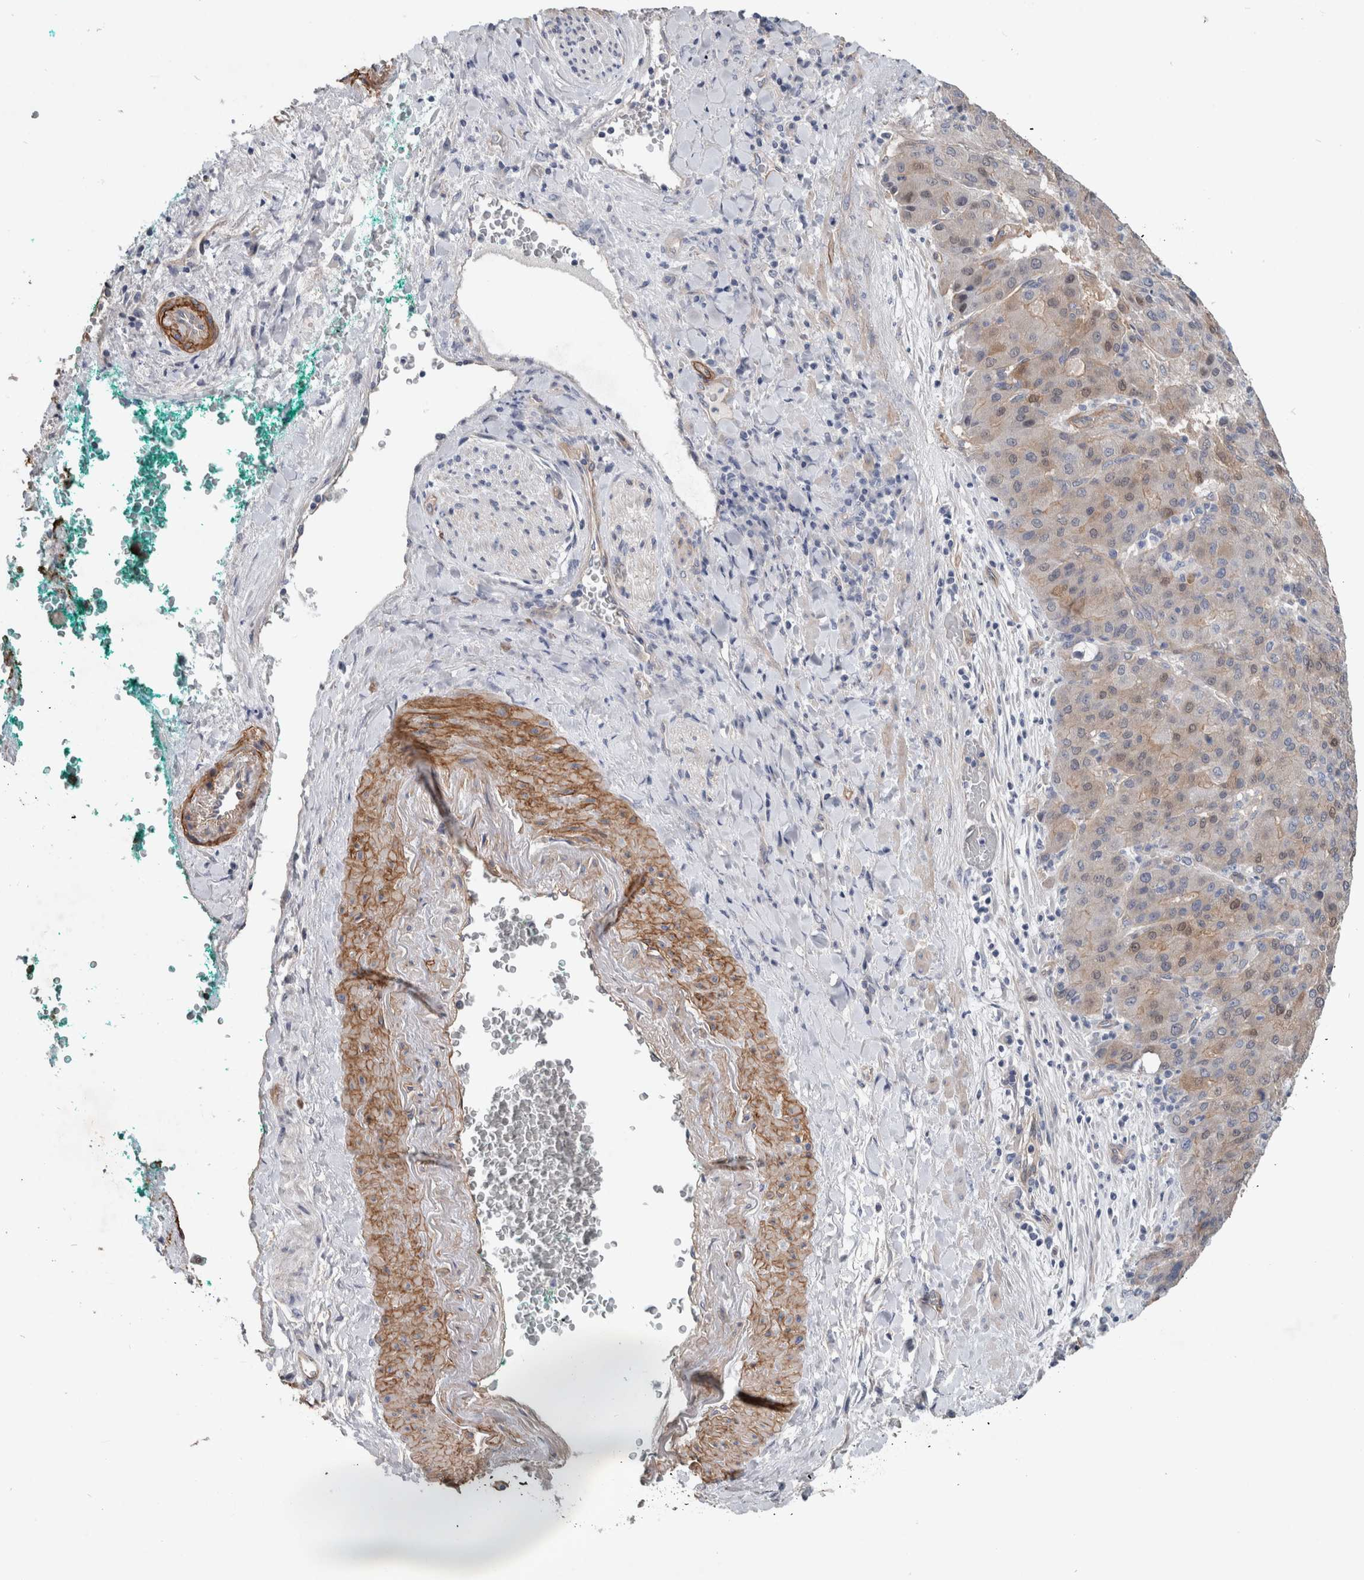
{"staining": {"intensity": "weak", "quantity": "25%-75%", "location": "cytoplasmic/membranous,nuclear"}, "tissue": "liver cancer", "cell_type": "Tumor cells", "image_type": "cancer", "snomed": [{"axis": "morphology", "description": "Carcinoma, Hepatocellular, NOS"}, {"axis": "topography", "description": "Liver"}], "caption": "Protein staining of liver cancer (hepatocellular carcinoma) tissue shows weak cytoplasmic/membranous and nuclear positivity in about 25%-75% of tumor cells. Using DAB (3,3'-diaminobenzidine) (brown) and hematoxylin (blue) stains, captured at high magnification using brightfield microscopy.", "gene": "BCAM", "patient": {"sex": "male", "age": 65}}